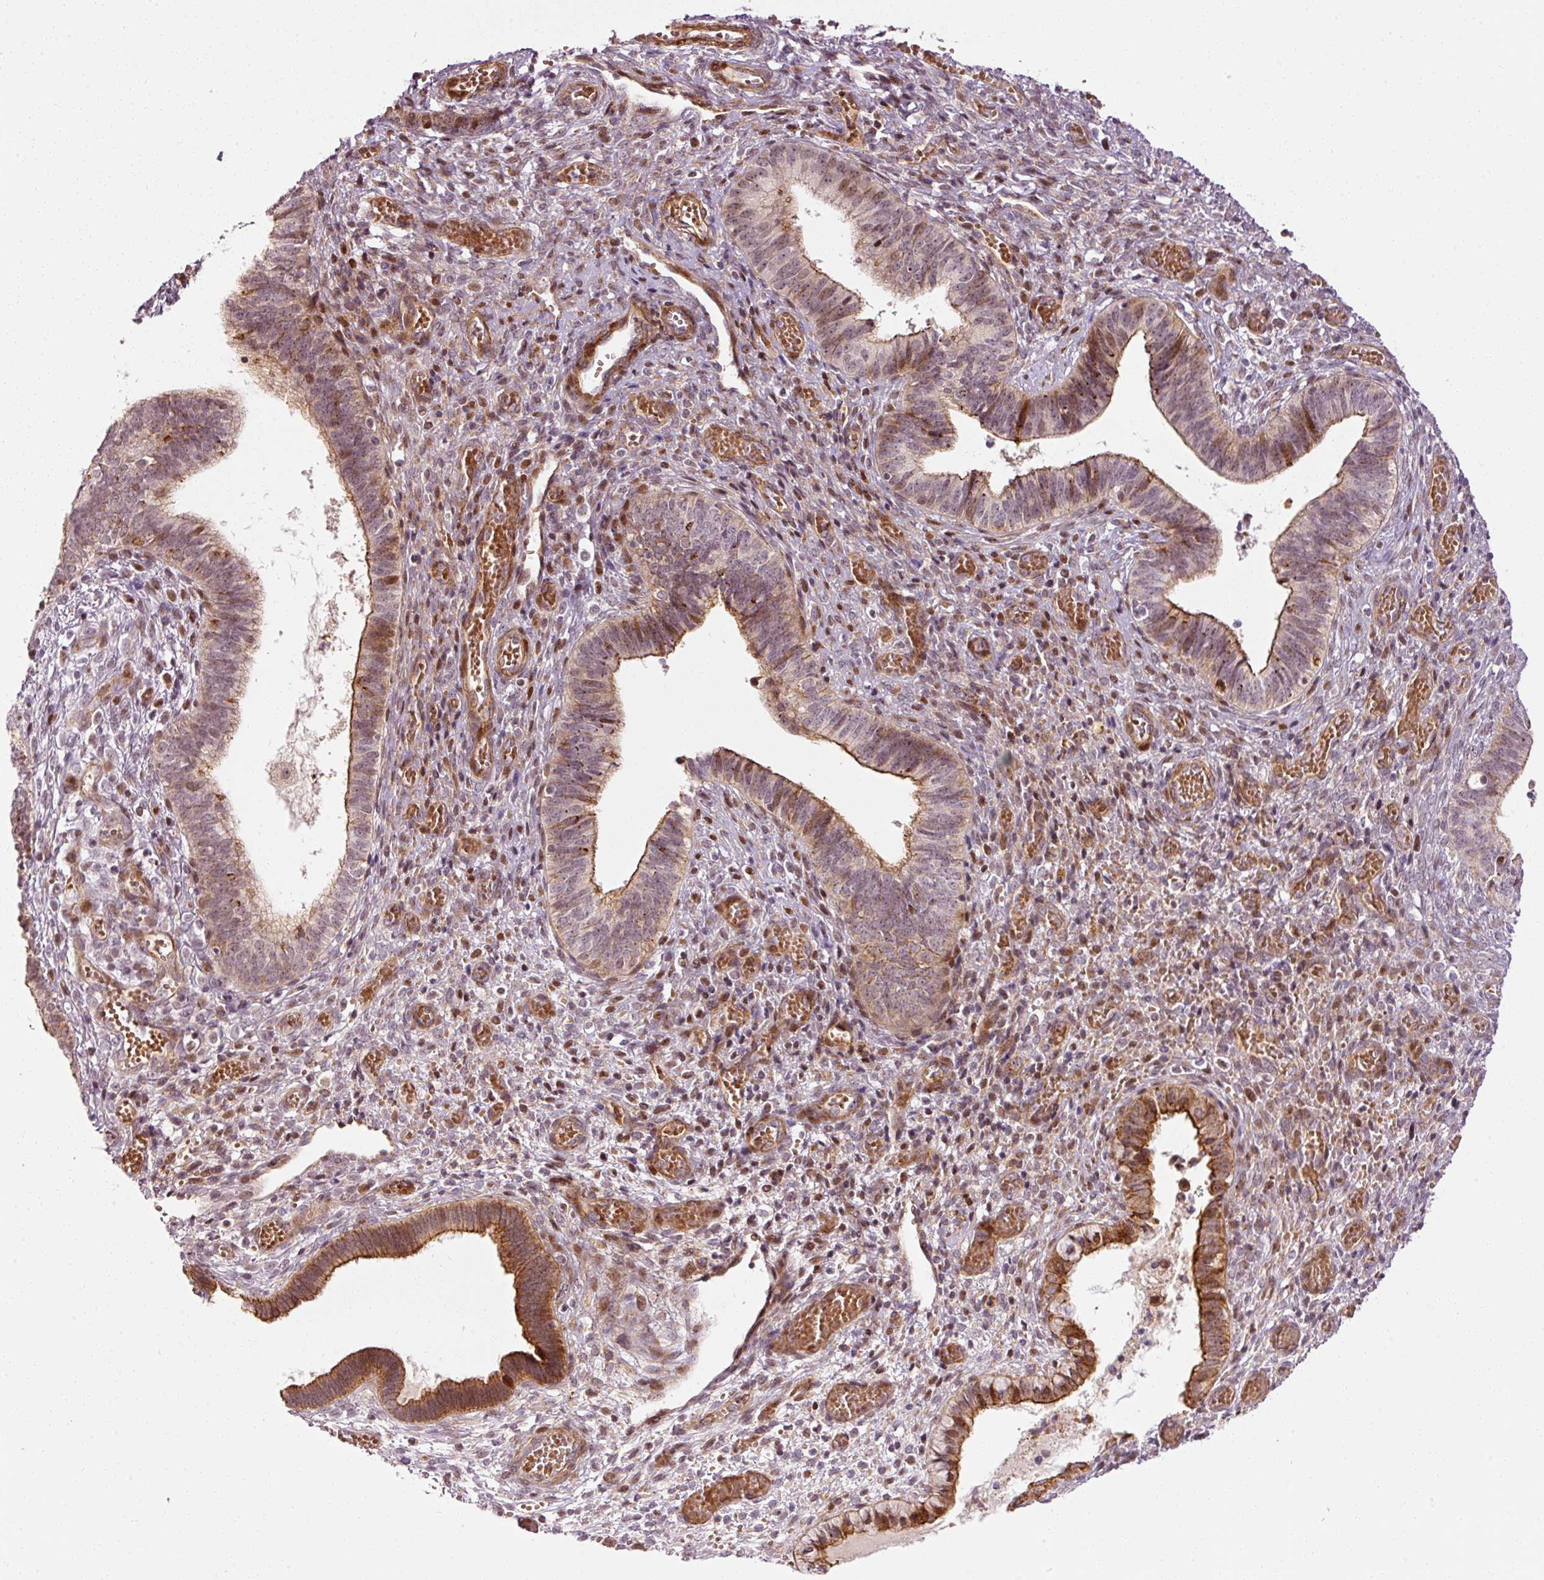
{"staining": {"intensity": "strong", "quantity": "25%-75%", "location": "cytoplasmic/membranous,nuclear"}, "tissue": "cervical cancer", "cell_type": "Tumor cells", "image_type": "cancer", "snomed": [{"axis": "morphology", "description": "Squamous cell carcinoma, NOS"}, {"axis": "topography", "description": "Cervix"}], "caption": "IHC of human cervical cancer exhibits high levels of strong cytoplasmic/membranous and nuclear positivity in approximately 25%-75% of tumor cells. (IHC, brightfield microscopy, high magnification).", "gene": "ANKRD20A1", "patient": {"sex": "female", "age": 59}}